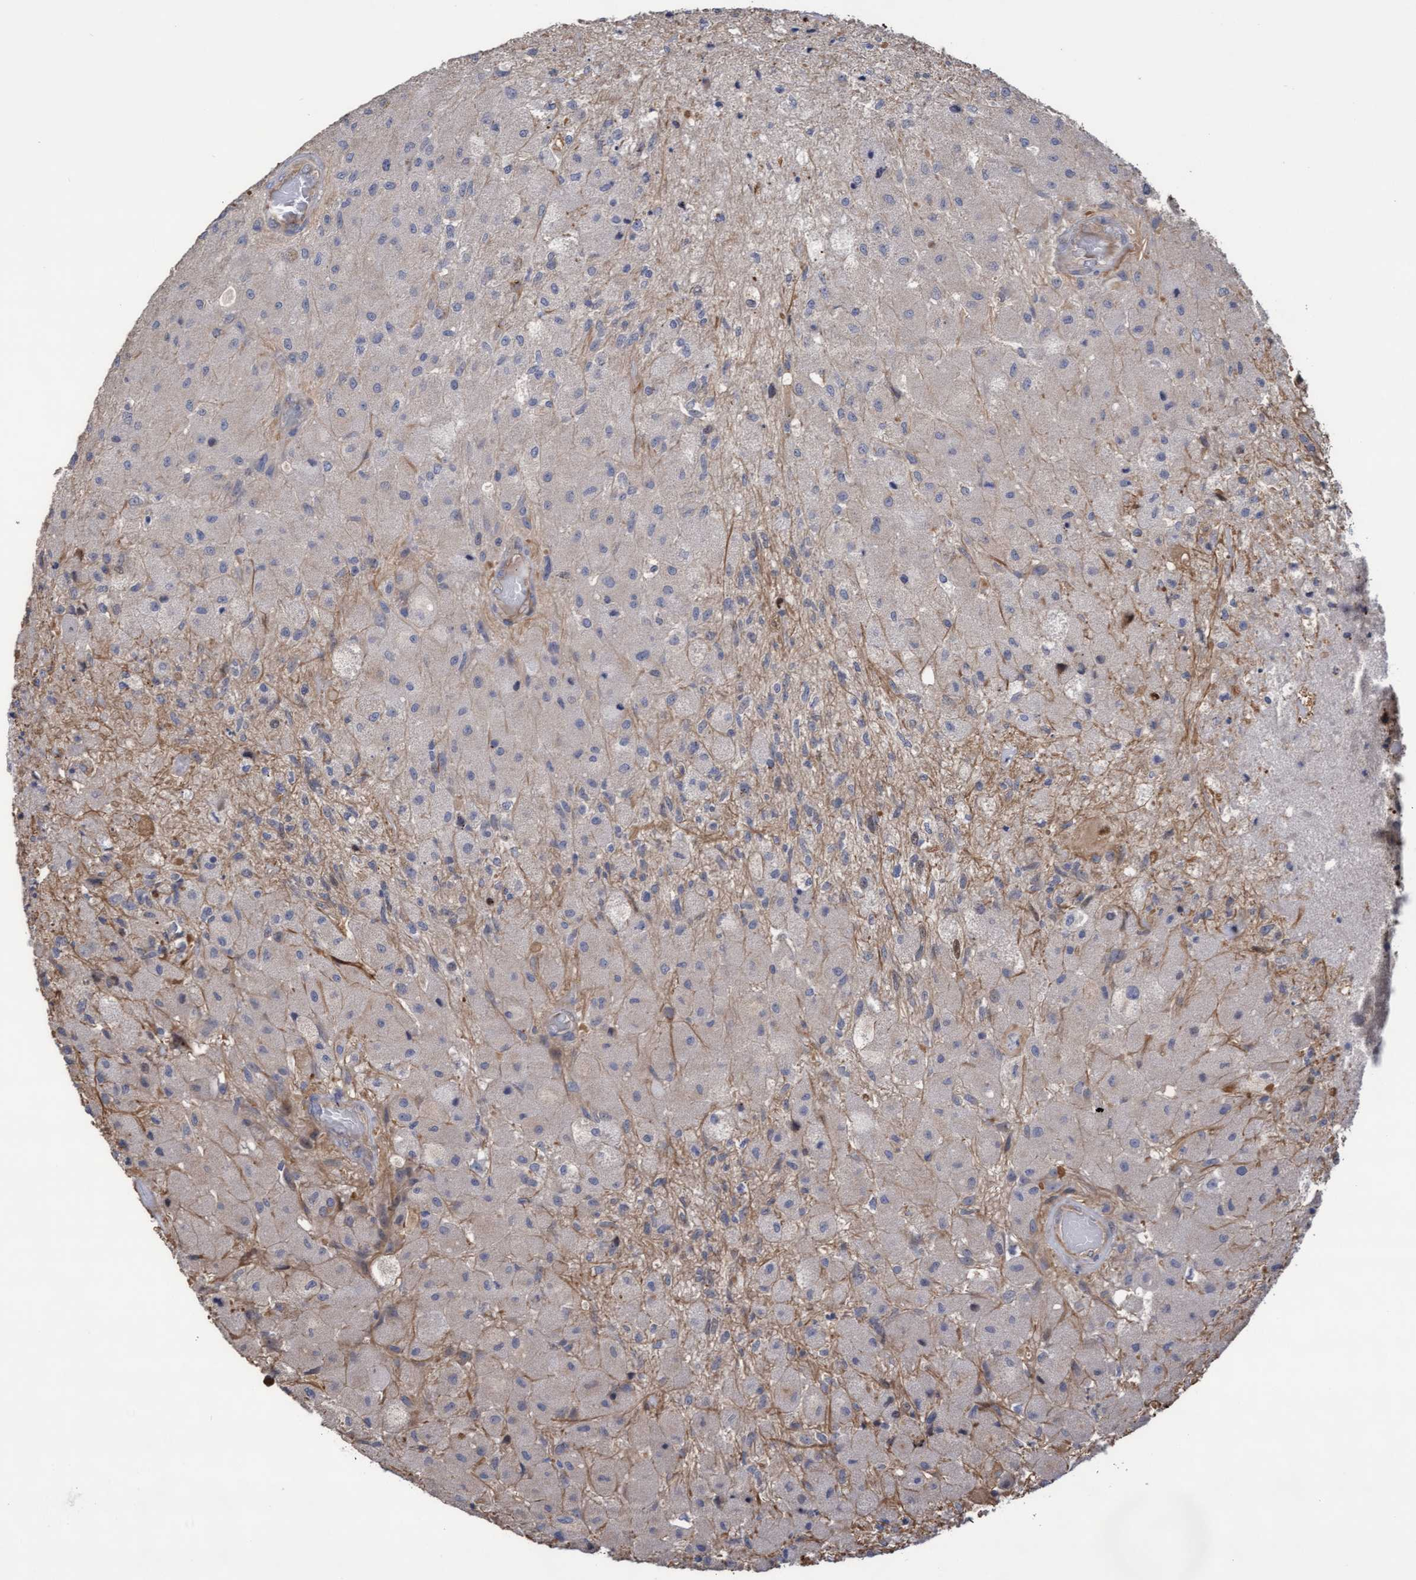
{"staining": {"intensity": "negative", "quantity": "none", "location": "none"}, "tissue": "glioma", "cell_type": "Tumor cells", "image_type": "cancer", "snomed": [{"axis": "morphology", "description": "Normal tissue, NOS"}, {"axis": "morphology", "description": "Glioma, malignant, High grade"}, {"axis": "topography", "description": "Cerebral cortex"}], "caption": "An immunohistochemistry histopathology image of malignant glioma (high-grade) is shown. There is no staining in tumor cells of malignant glioma (high-grade).", "gene": "KRT24", "patient": {"sex": "male", "age": 77}}